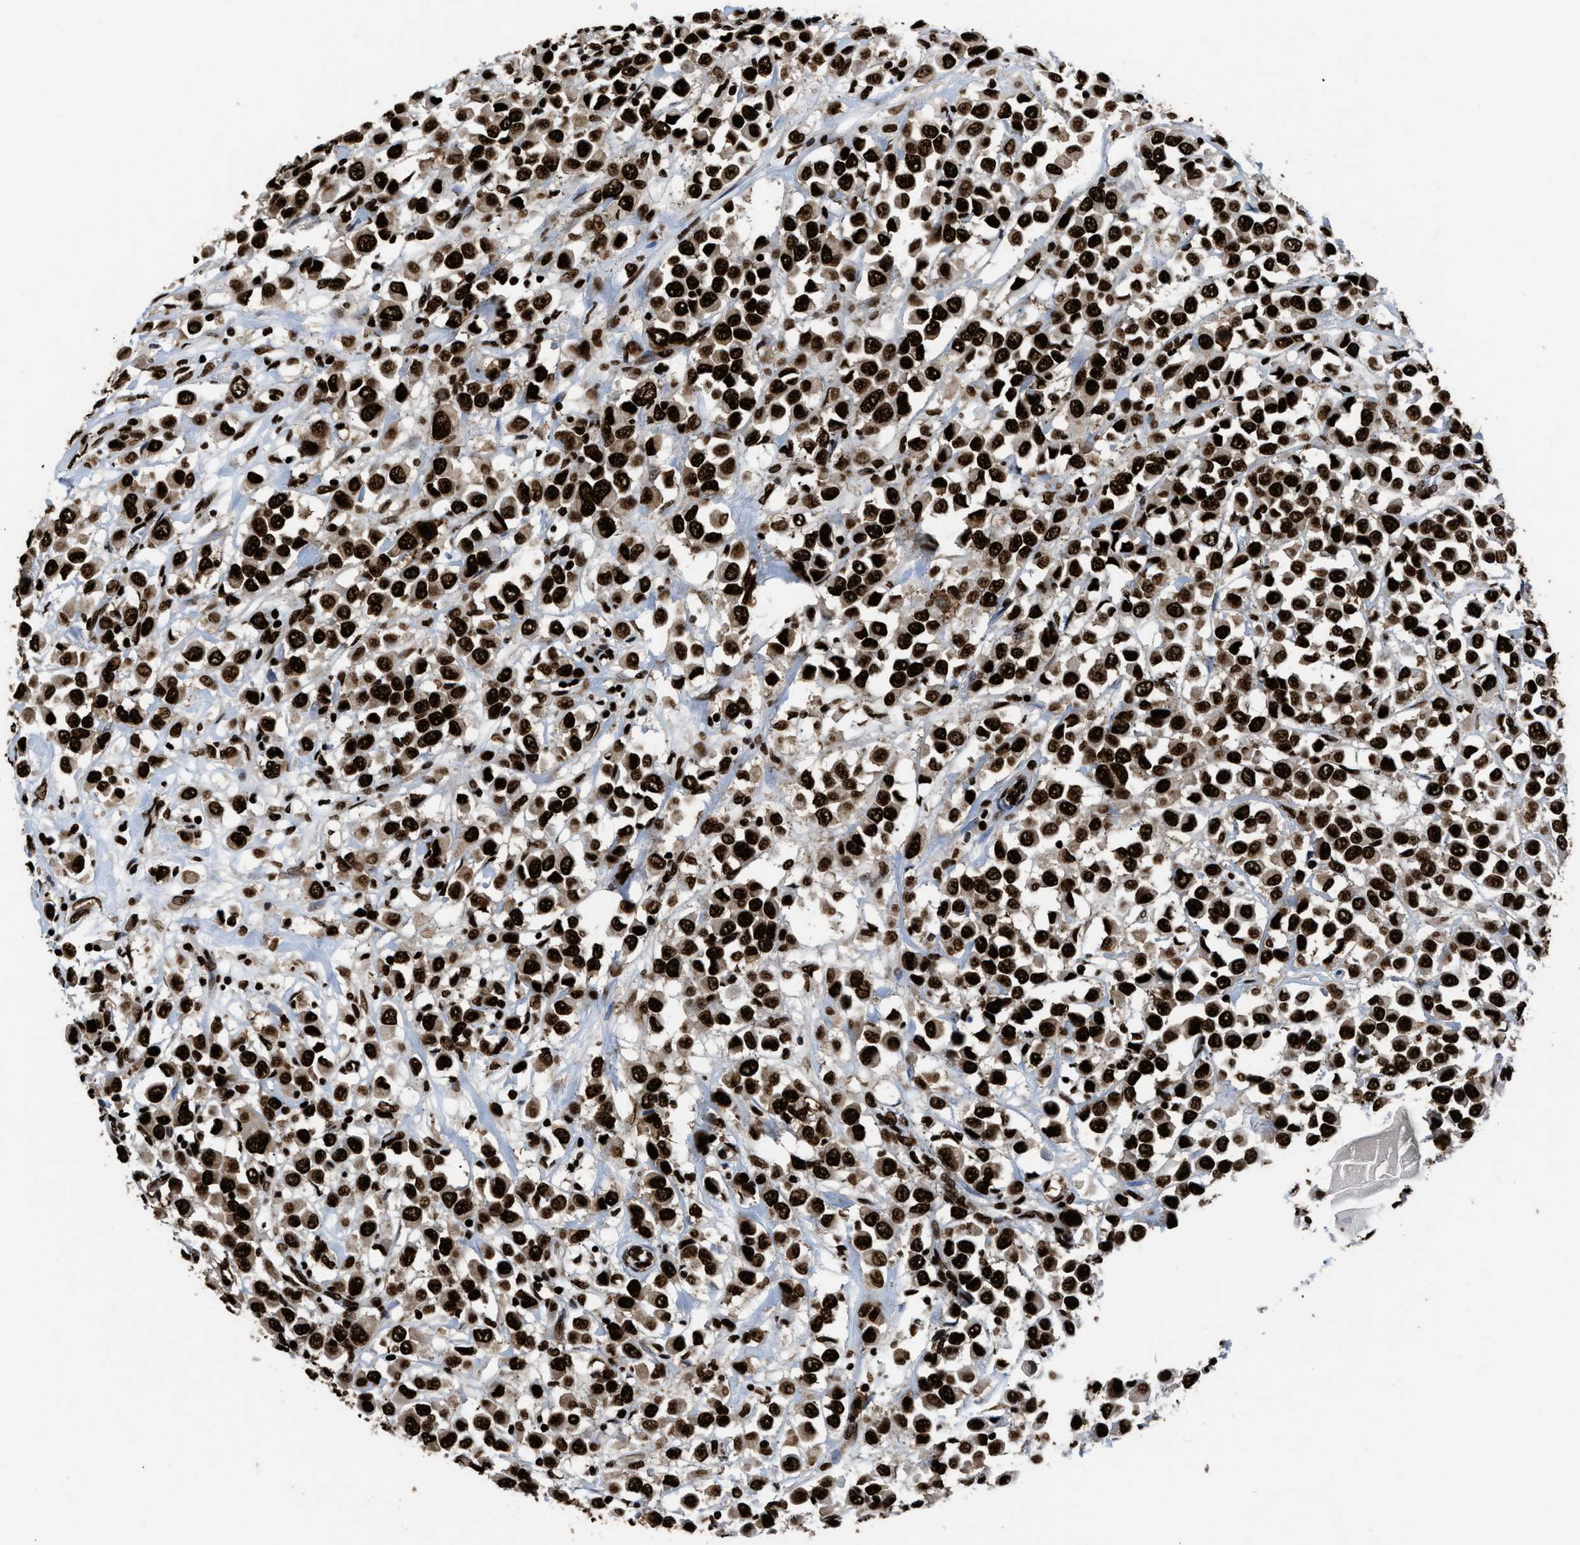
{"staining": {"intensity": "strong", "quantity": ">75%", "location": "nuclear"}, "tissue": "breast cancer", "cell_type": "Tumor cells", "image_type": "cancer", "snomed": [{"axis": "morphology", "description": "Duct carcinoma"}, {"axis": "topography", "description": "Breast"}], "caption": "This histopathology image shows immunohistochemistry staining of breast infiltrating ductal carcinoma, with high strong nuclear expression in approximately >75% of tumor cells.", "gene": "HNRNPM", "patient": {"sex": "female", "age": 61}}